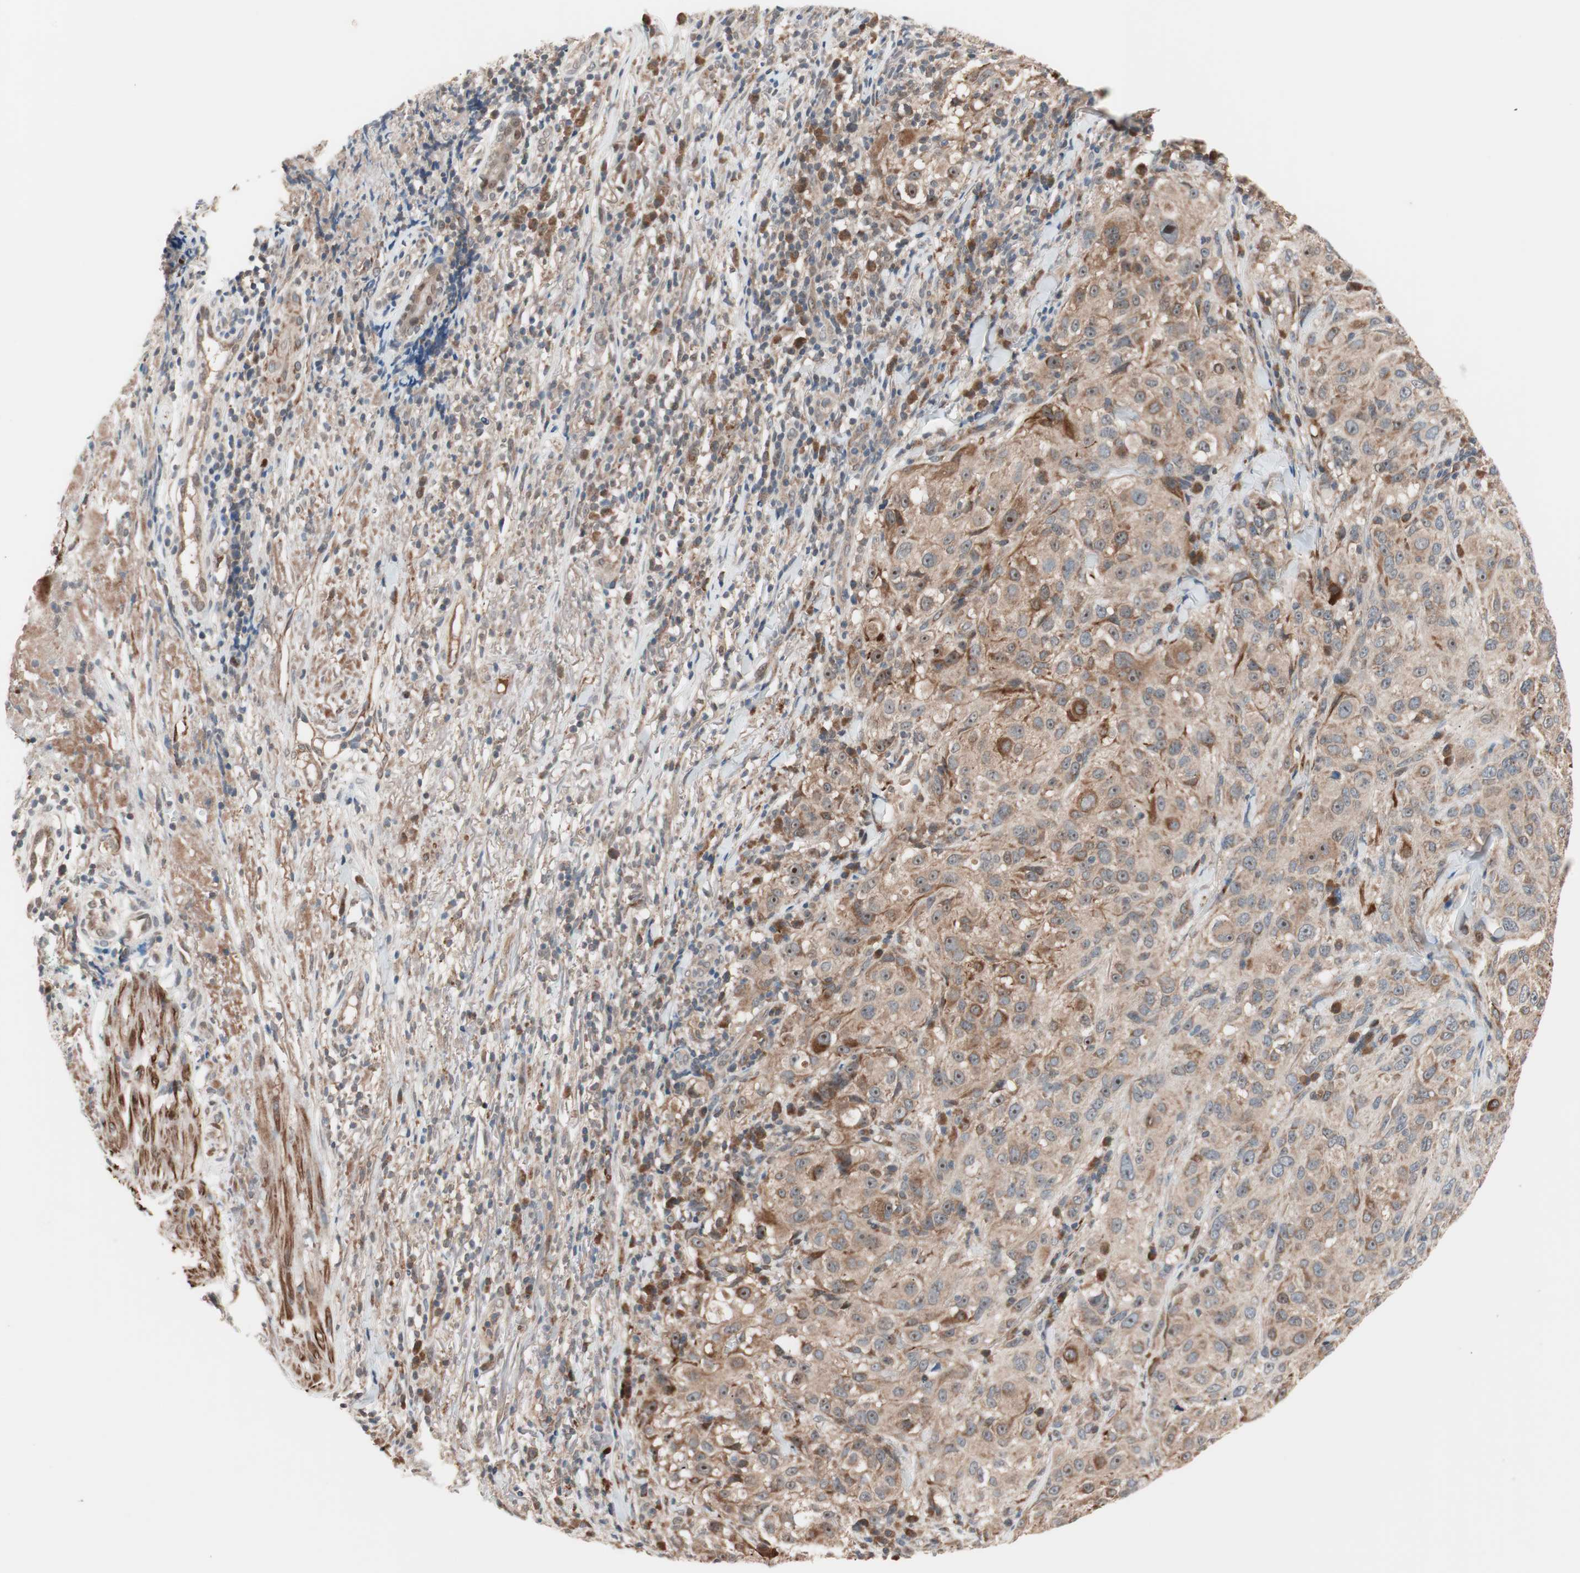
{"staining": {"intensity": "moderate", "quantity": ">75%", "location": "cytoplasmic/membranous"}, "tissue": "melanoma", "cell_type": "Tumor cells", "image_type": "cancer", "snomed": [{"axis": "morphology", "description": "Necrosis, NOS"}, {"axis": "morphology", "description": "Malignant melanoma, NOS"}, {"axis": "topography", "description": "Skin"}], "caption": "The micrograph shows staining of malignant melanoma, revealing moderate cytoplasmic/membranous protein positivity (brown color) within tumor cells. Using DAB (3,3'-diaminobenzidine) (brown) and hematoxylin (blue) stains, captured at high magnification using brightfield microscopy.", "gene": "HMBS", "patient": {"sex": "female", "age": 87}}